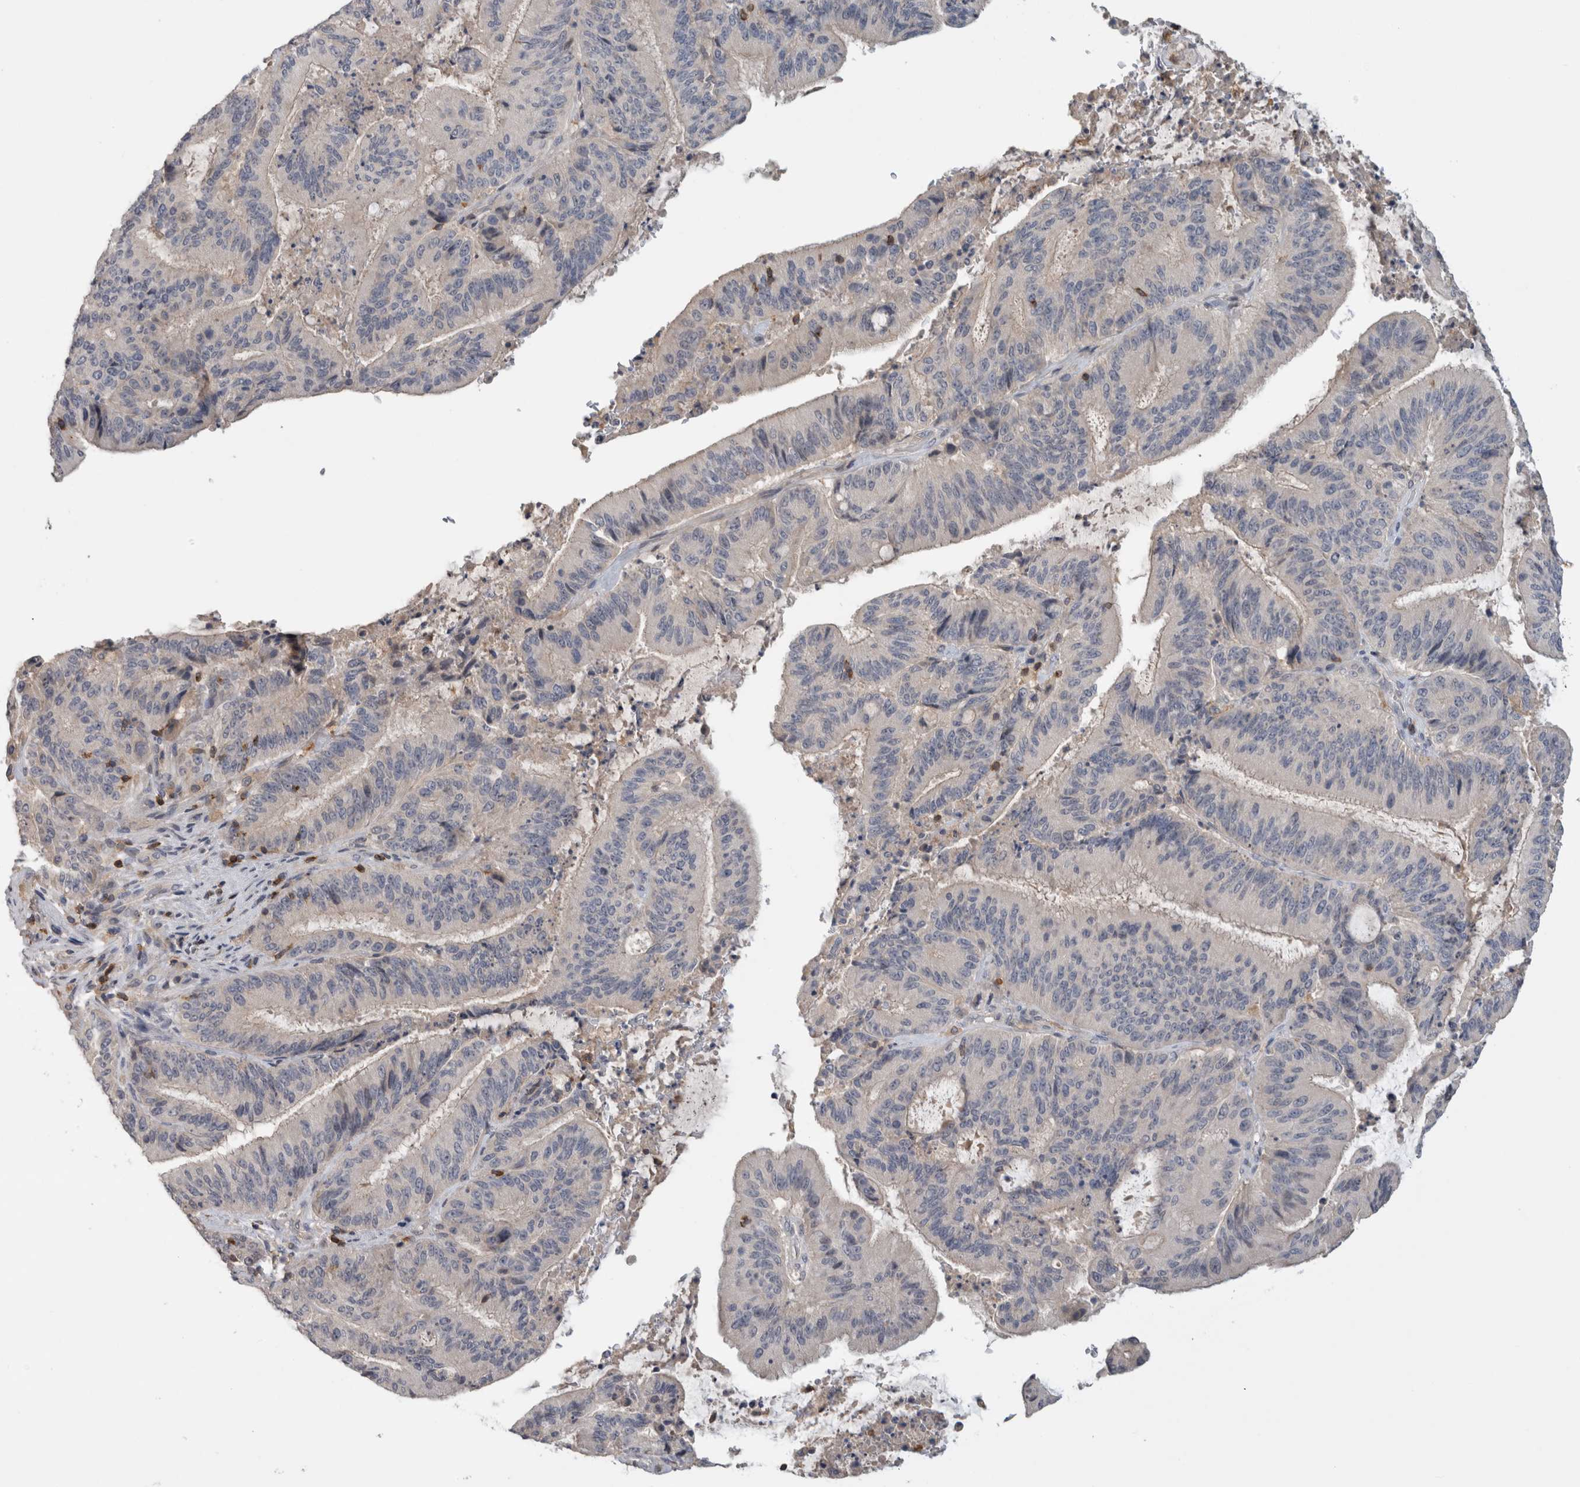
{"staining": {"intensity": "negative", "quantity": "none", "location": "none"}, "tissue": "liver cancer", "cell_type": "Tumor cells", "image_type": "cancer", "snomed": [{"axis": "morphology", "description": "Normal tissue, NOS"}, {"axis": "morphology", "description": "Cholangiocarcinoma"}, {"axis": "topography", "description": "Liver"}, {"axis": "topography", "description": "Peripheral nerve tissue"}], "caption": "Cholangiocarcinoma (liver) was stained to show a protein in brown. There is no significant positivity in tumor cells.", "gene": "GFRA2", "patient": {"sex": "female", "age": 73}}